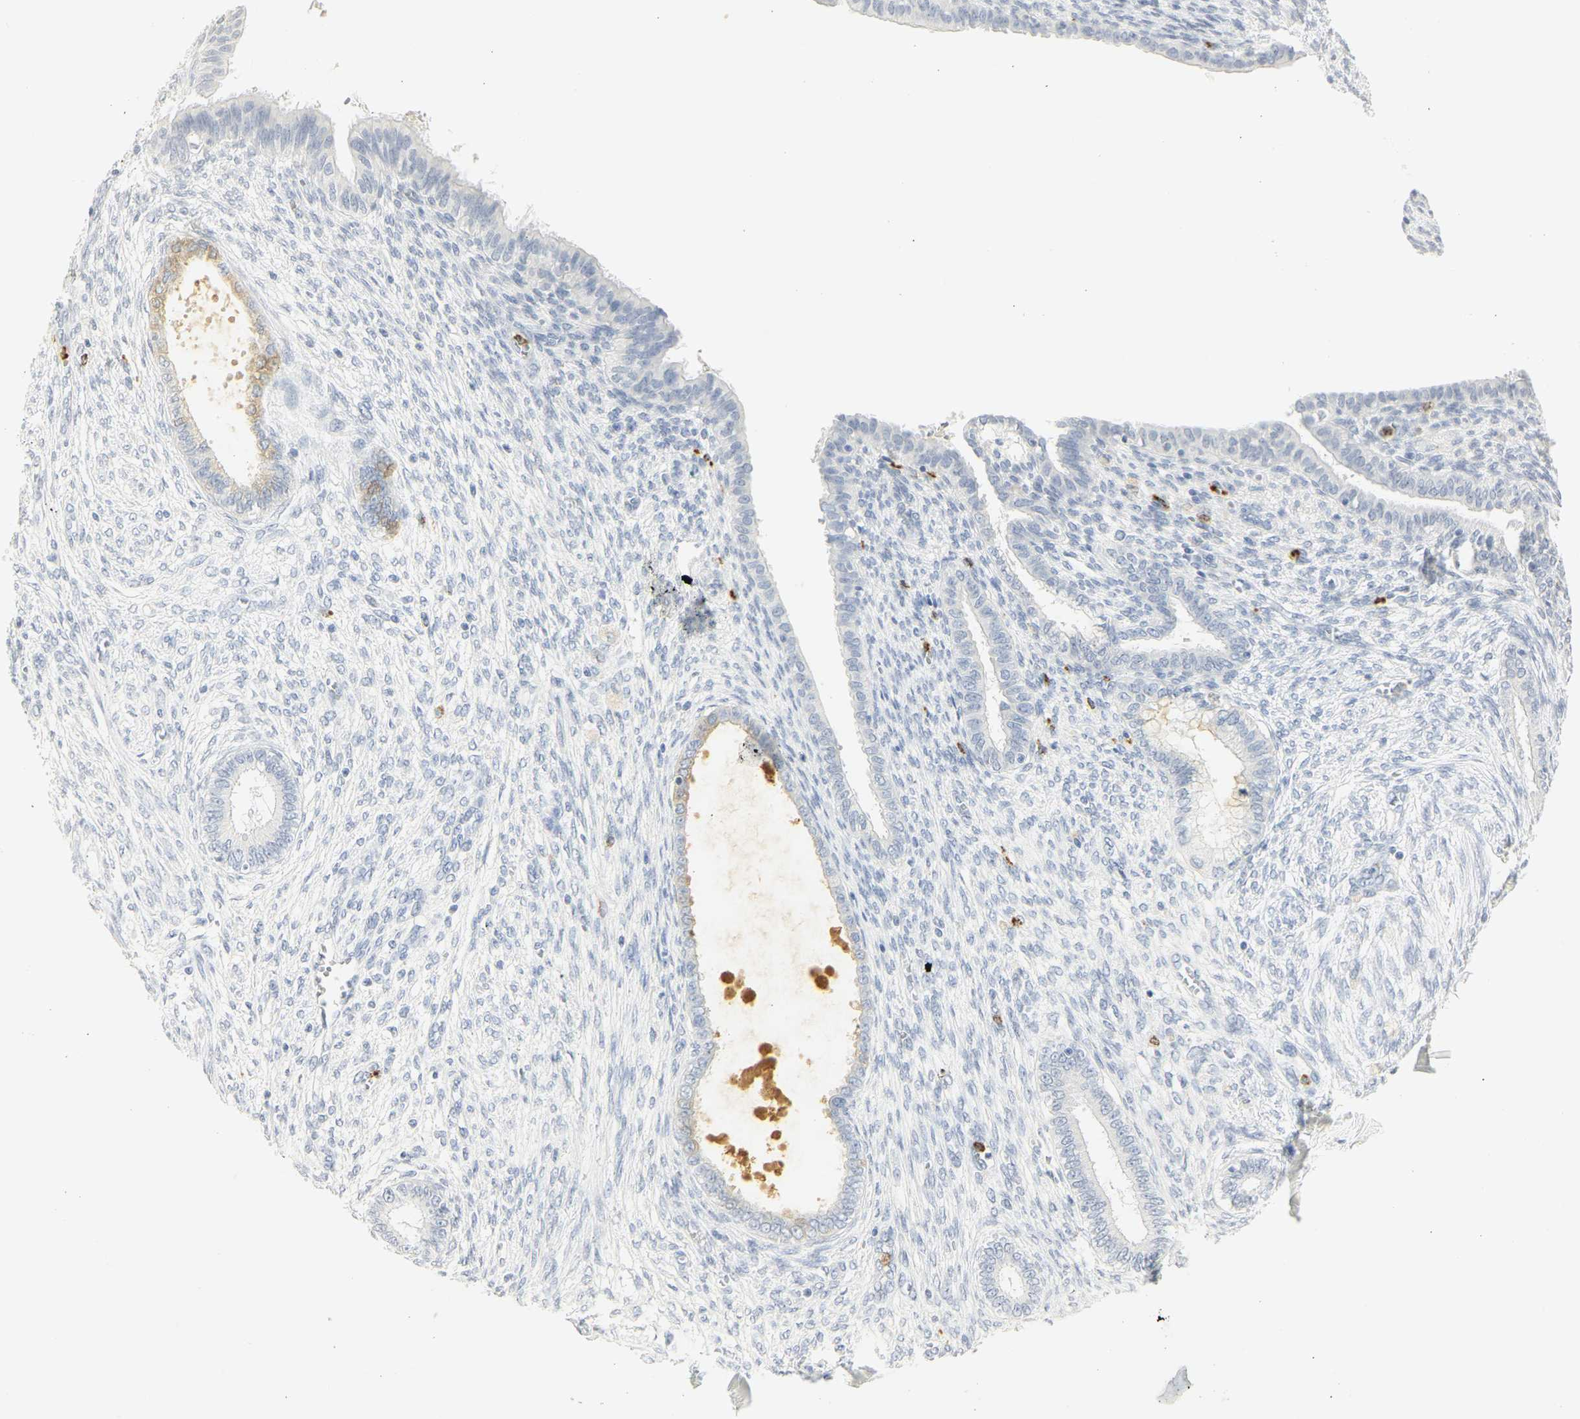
{"staining": {"intensity": "negative", "quantity": "none", "location": "none"}, "tissue": "endometrium", "cell_type": "Cells in endometrial stroma", "image_type": "normal", "snomed": [{"axis": "morphology", "description": "Normal tissue, NOS"}, {"axis": "topography", "description": "Endometrium"}], "caption": "Cells in endometrial stroma show no significant protein expression in normal endometrium. (Brightfield microscopy of DAB immunohistochemistry at high magnification).", "gene": "MPO", "patient": {"sex": "female", "age": 72}}